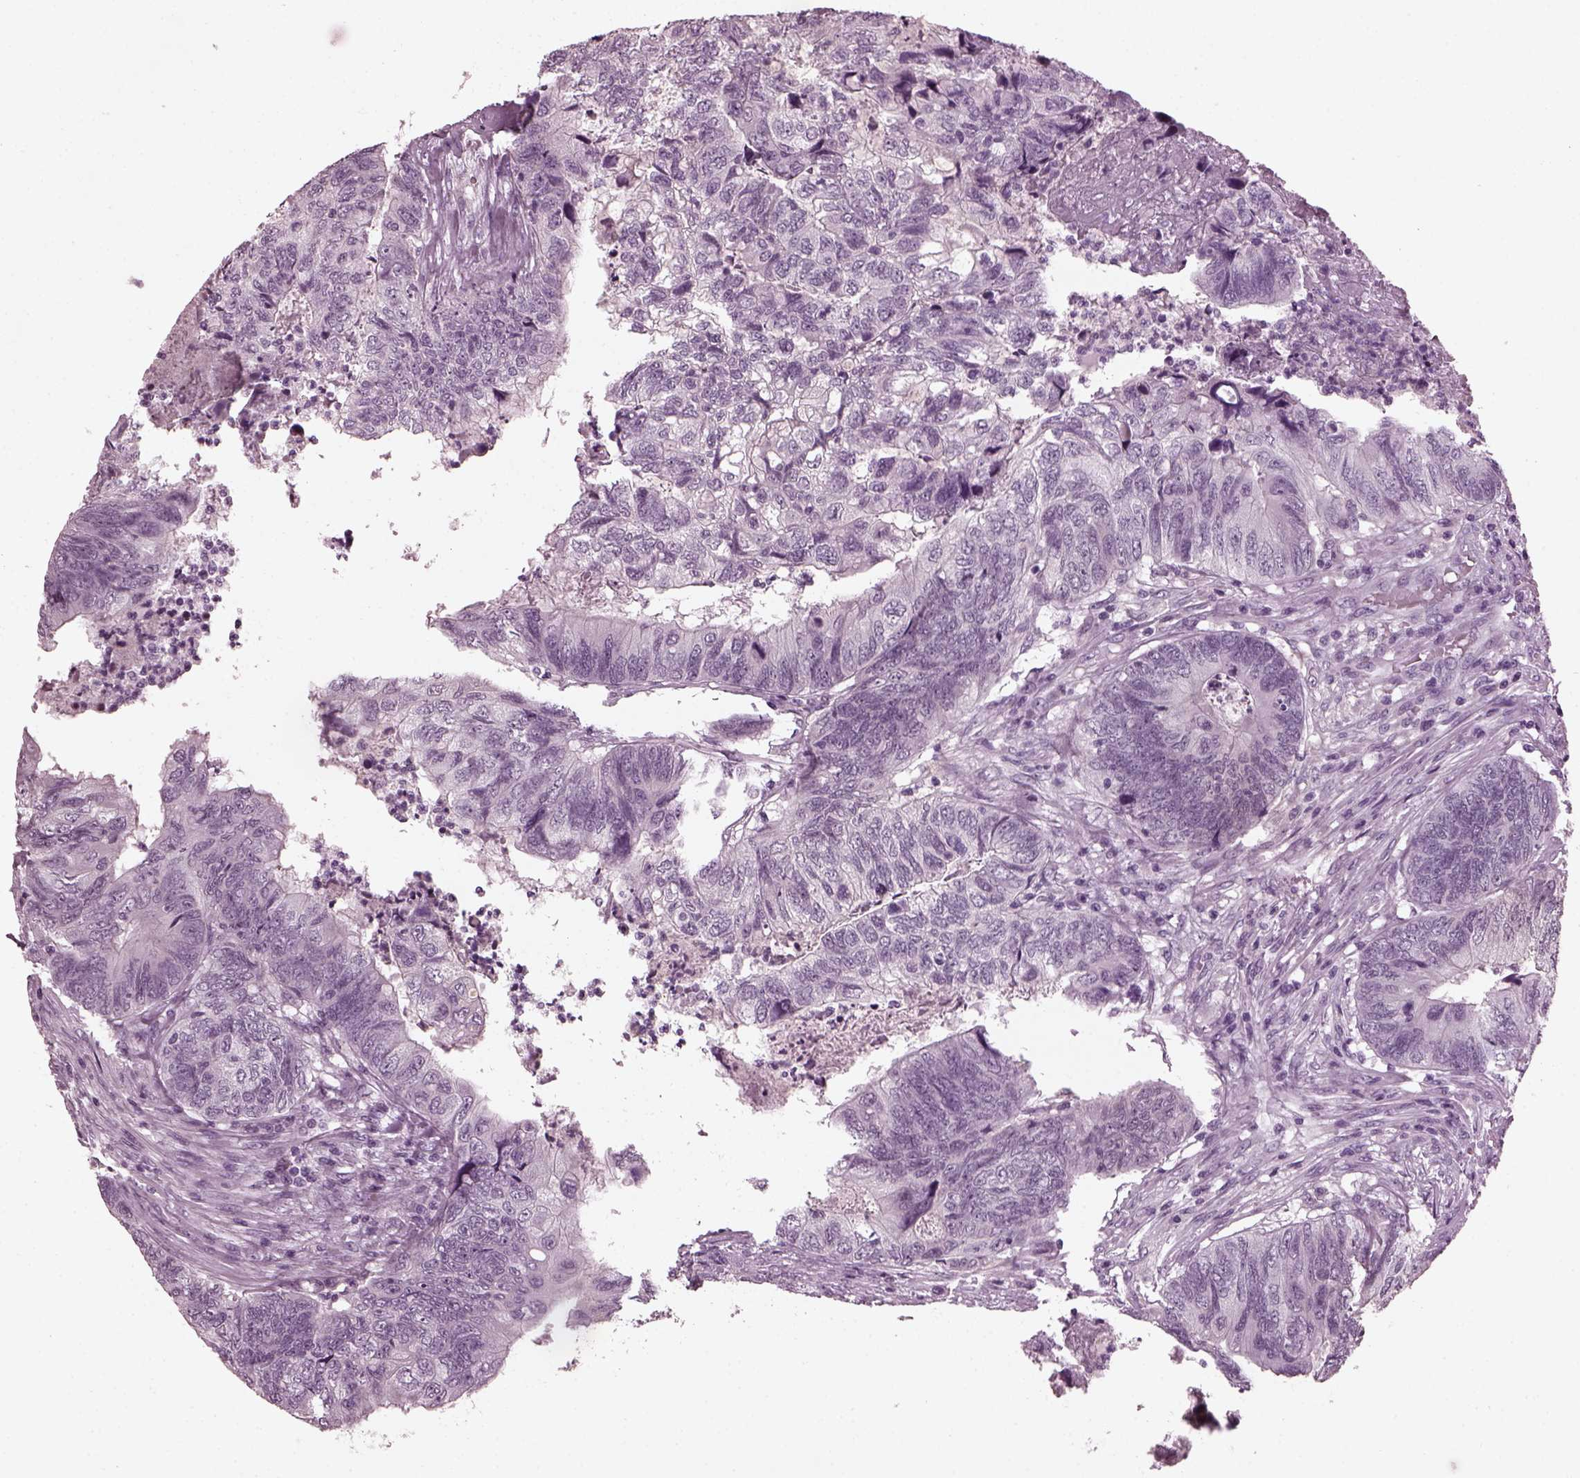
{"staining": {"intensity": "negative", "quantity": "none", "location": "none"}, "tissue": "colorectal cancer", "cell_type": "Tumor cells", "image_type": "cancer", "snomed": [{"axis": "morphology", "description": "Adenocarcinoma, NOS"}, {"axis": "topography", "description": "Colon"}], "caption": "An image of colorectal cancer (adenocarcinoma) stained for a protein demonstrates no brown staining in tumor cells.", "gene": "SLC6A17", "patient": {"sex": "female", "age": 67}}